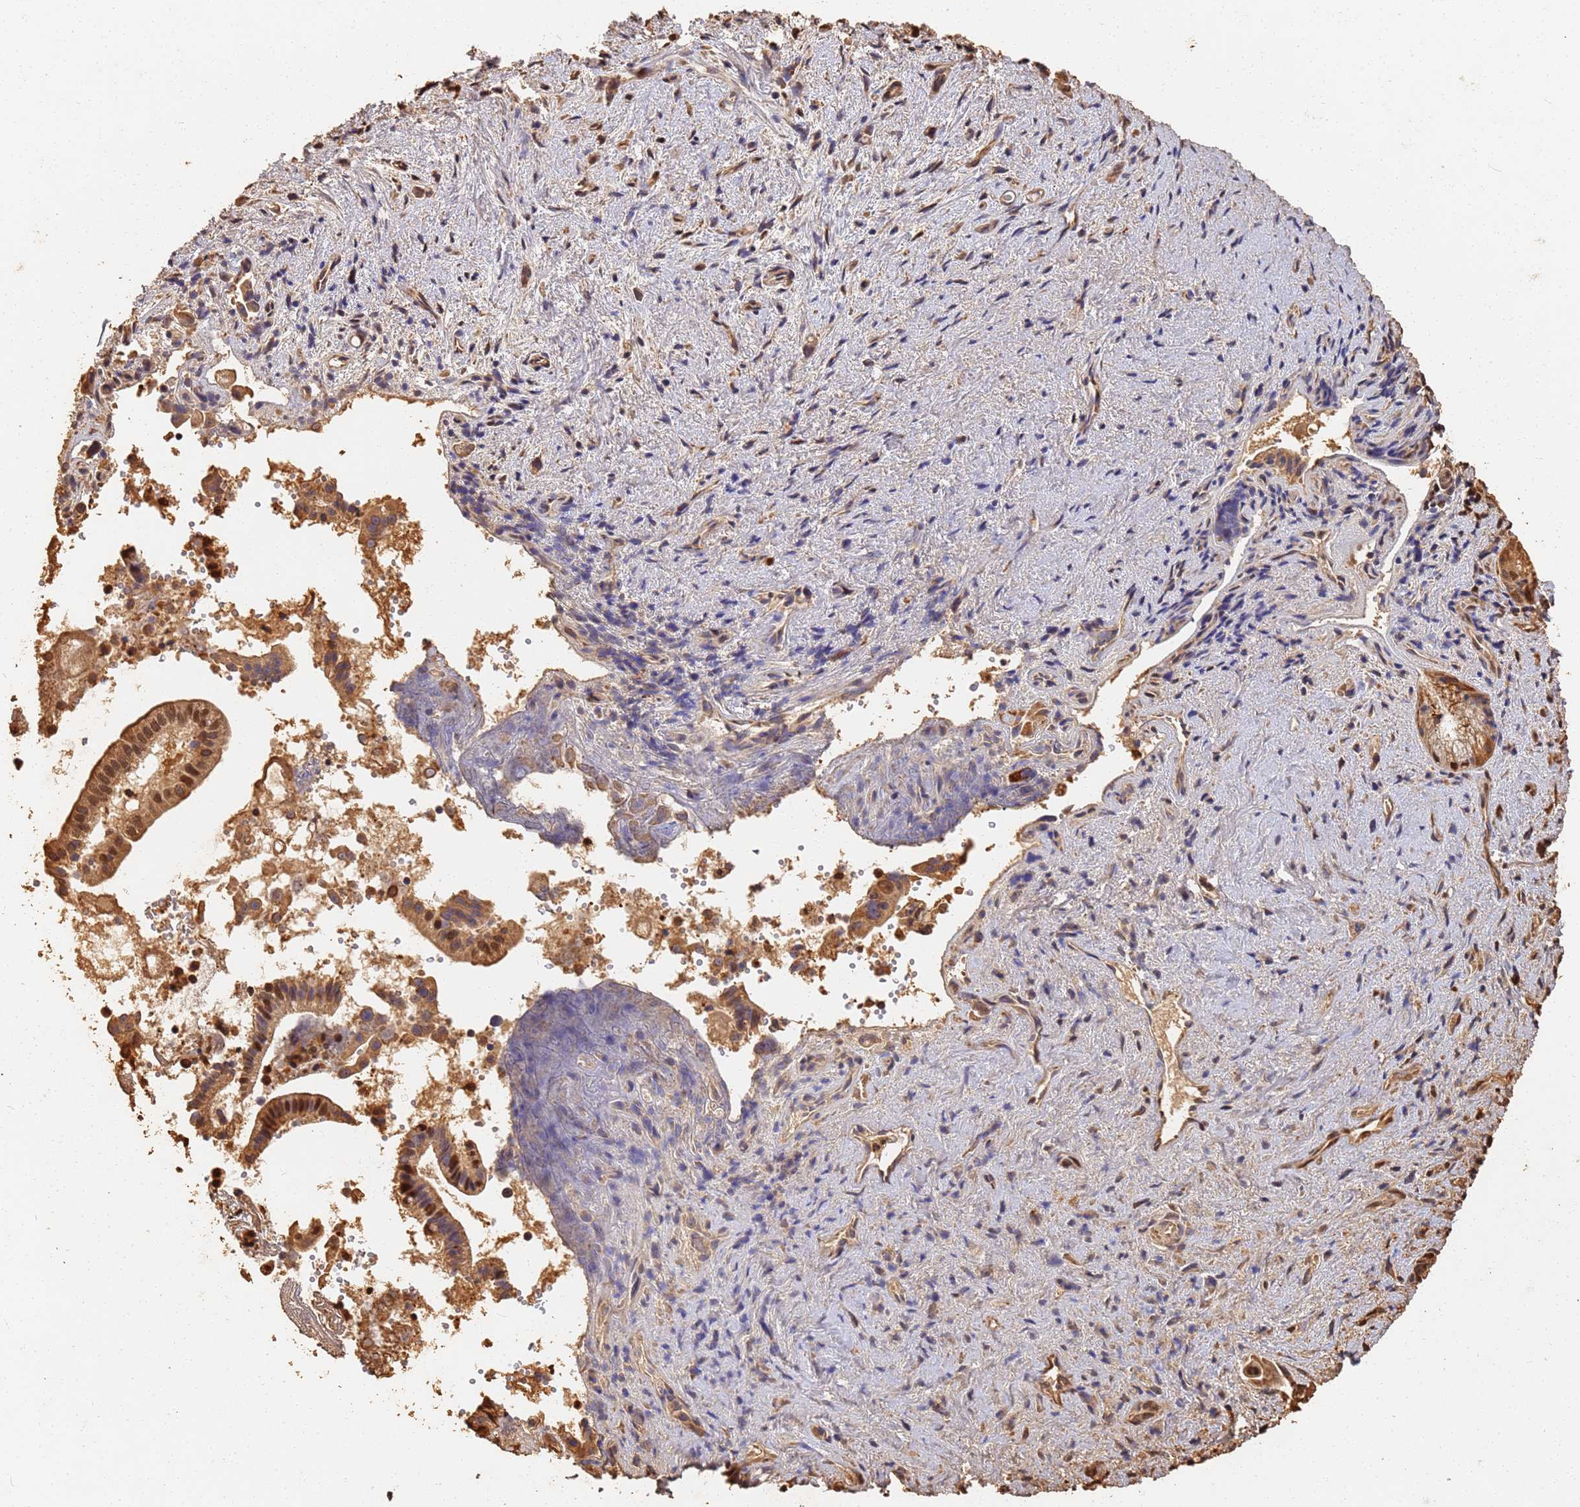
{"staining": {"intensity": "strong", "quantity": ">75%", "location": "cytoplasmic/membranous,nuclear"}, "tissue": "pancreatic cancer", "cell_type": "Tumor cells", "image_type": "cancer", "snomed": [{"axis": "morphology", "description": "Adenocarcinoma, NOS"}, {"axis": "topography", "description": "Pancreas"}], "caption": "Protein positivity by immunohistochemistry demonstrates strong cytoplasmic/membranous and nuclear positivity in approximately >75% of tumor cells in adenocarcinoma (pancreatic).", "gene": "JAK2", "patient": {"sex": "female", "age": 77}}